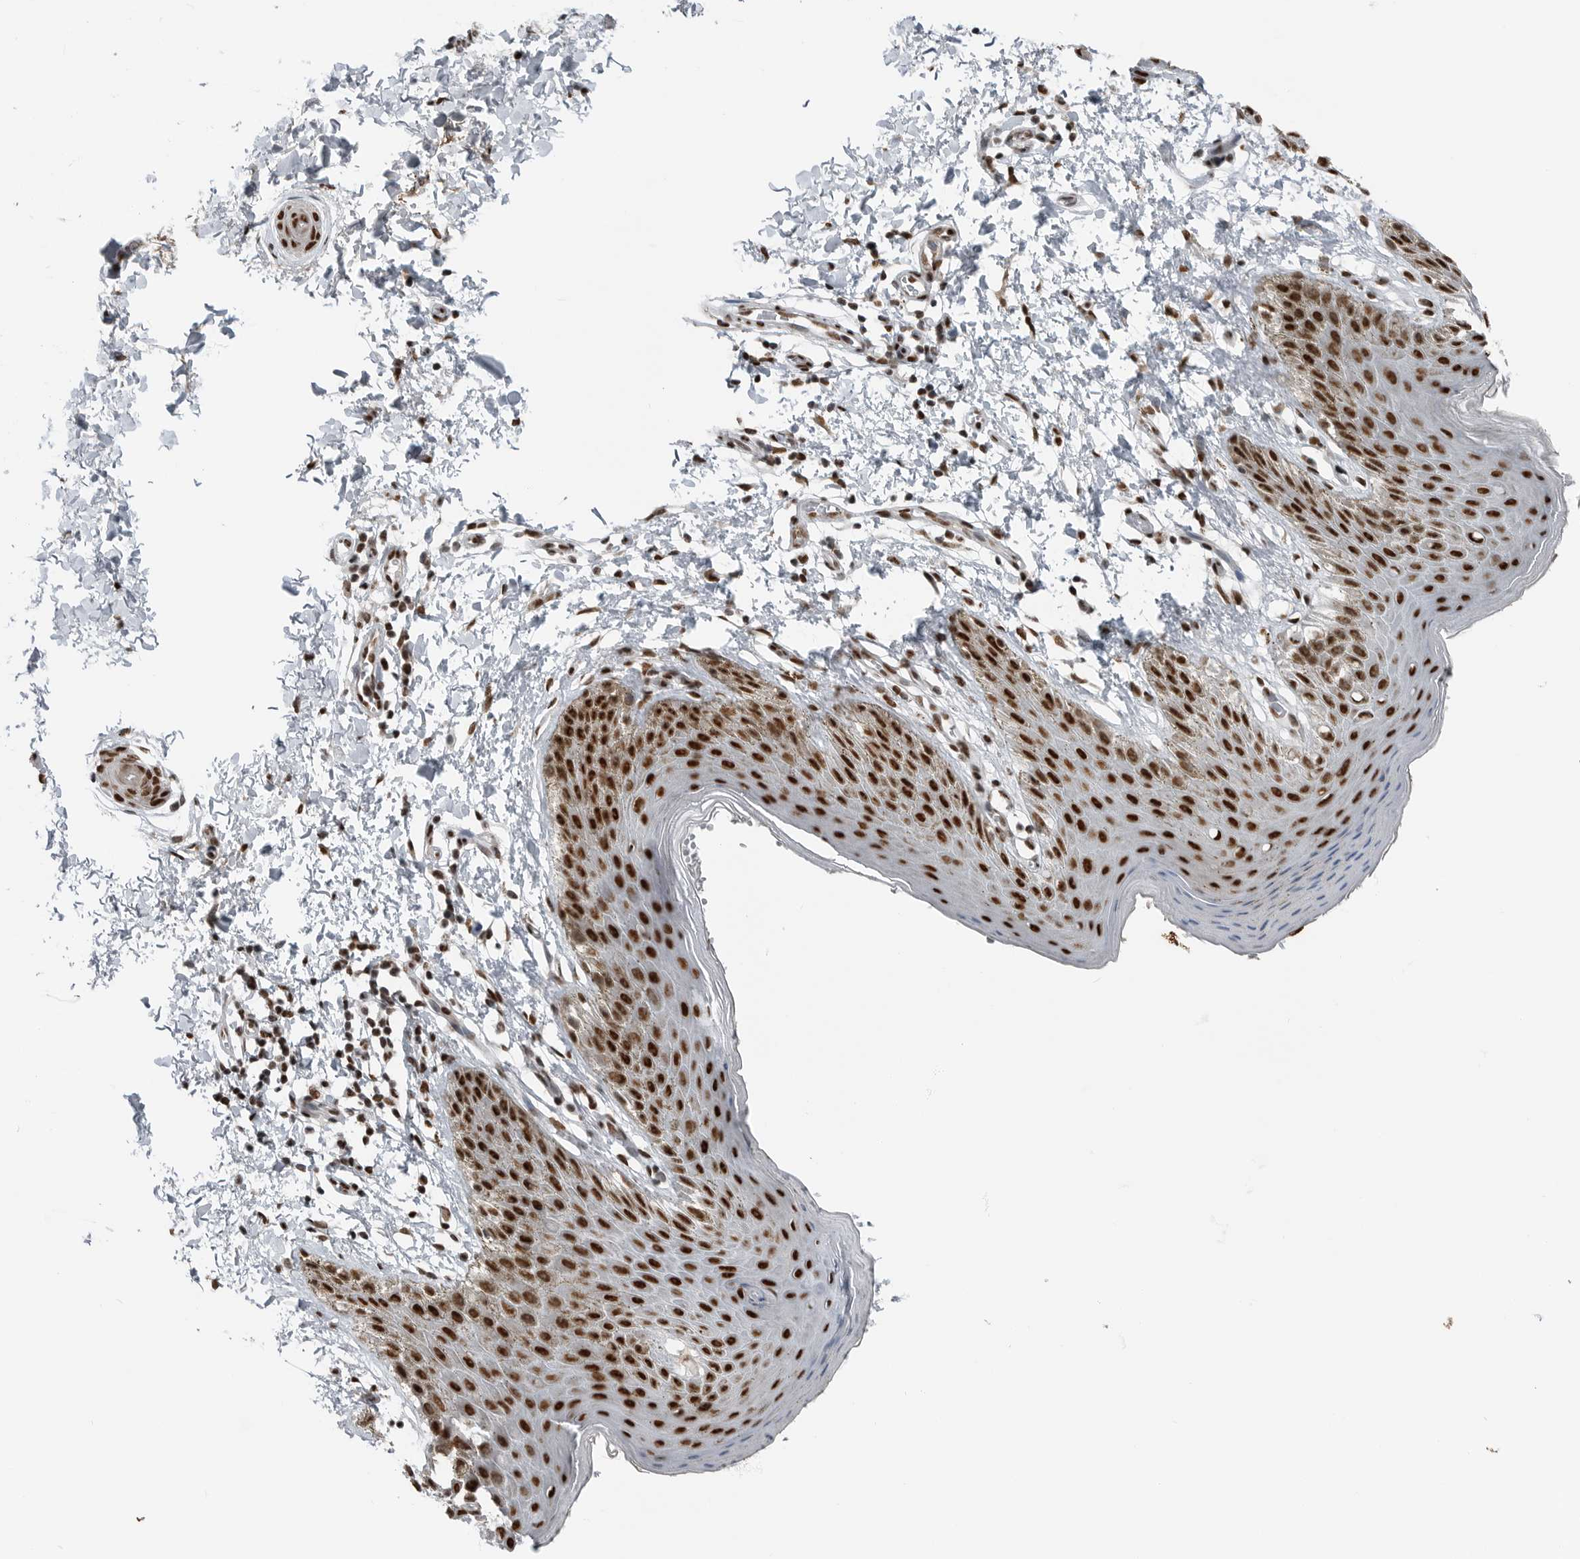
{"staining": {"intensity": "strong", "quantity": ">75%", "location": "nuclear"}, "tissue": "skin", "cell_type": "Epidermal cells", "image_type": "normal", "snomed": [{"axis": "morphology", "description": "Normal tissue, NOS"}, {"axis": "topography", "description": "Anal"}, {"axis": "topography", "description": "Peripheral nerve tissue"}], "caption": "Benign skin demonstrates strong nuclear expression in approximately >75% of epidermal cells.", "gene": "BLZF1", "patient": {"sex": "male", "age": 44}}